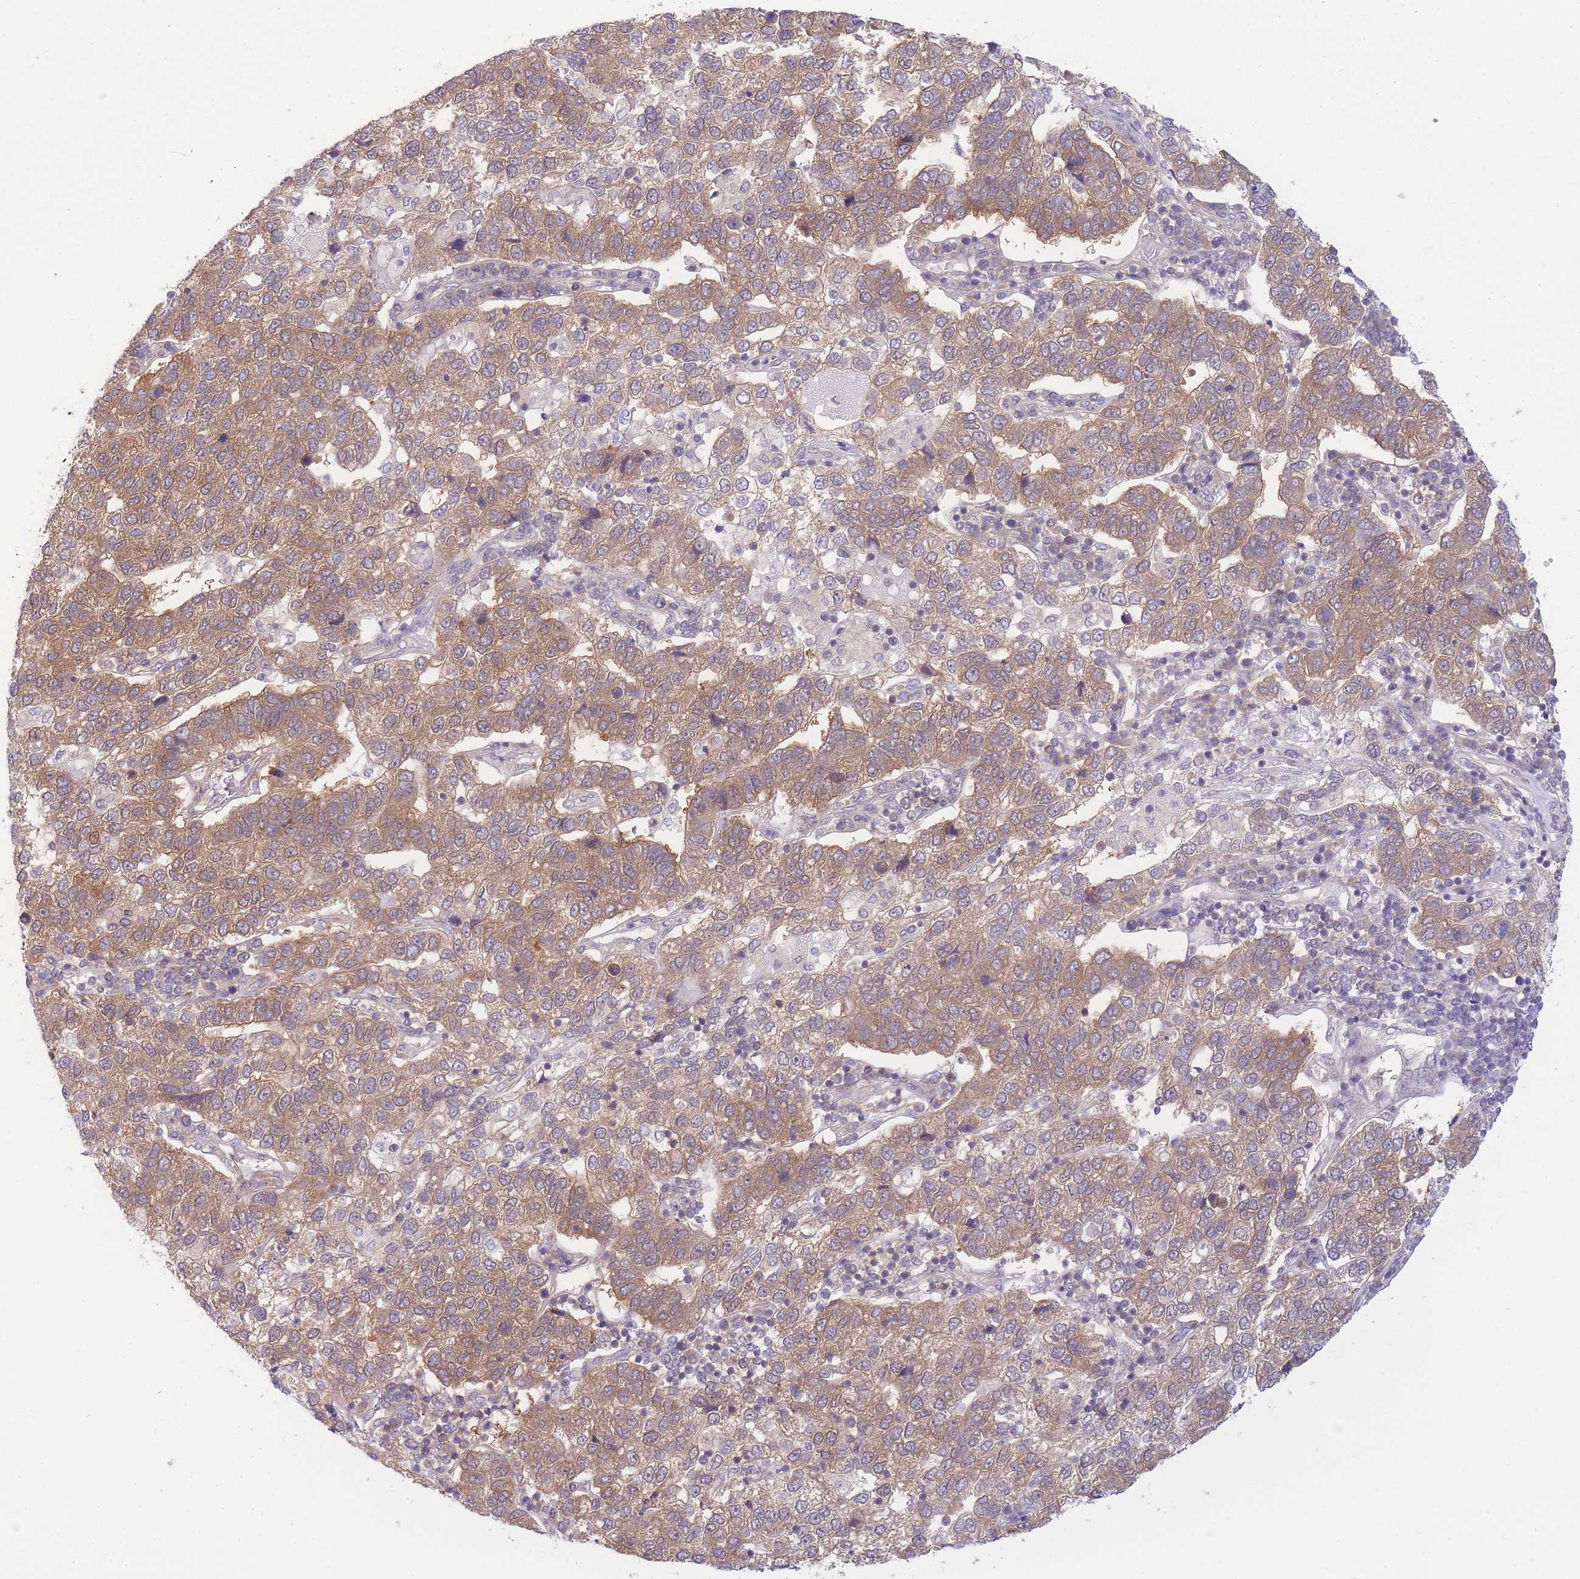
{"staining": {"intensity": "moderate", "quantity": ">75%", "location": "cytoplasmic/membranous"}, "tissue": "pancreatic cancer", "cell_type": "Tumor cells", "image_type": "cancer", "snomed": [{"axis": "morphology", "description": "Adenocarcinoma, NOS"}, {"axis": "topography", "description": "Pancreas"}], "caption": "Immunohistochemistry photomicrograph of human pancreatic cancer stained for a protein (brown), which shows medium levels of moderate cytoplasmic/membranous positivity in about >75% of tumor cells.", "gene": "PFDN6", "patient": {"sex": "female", "age": 61}}